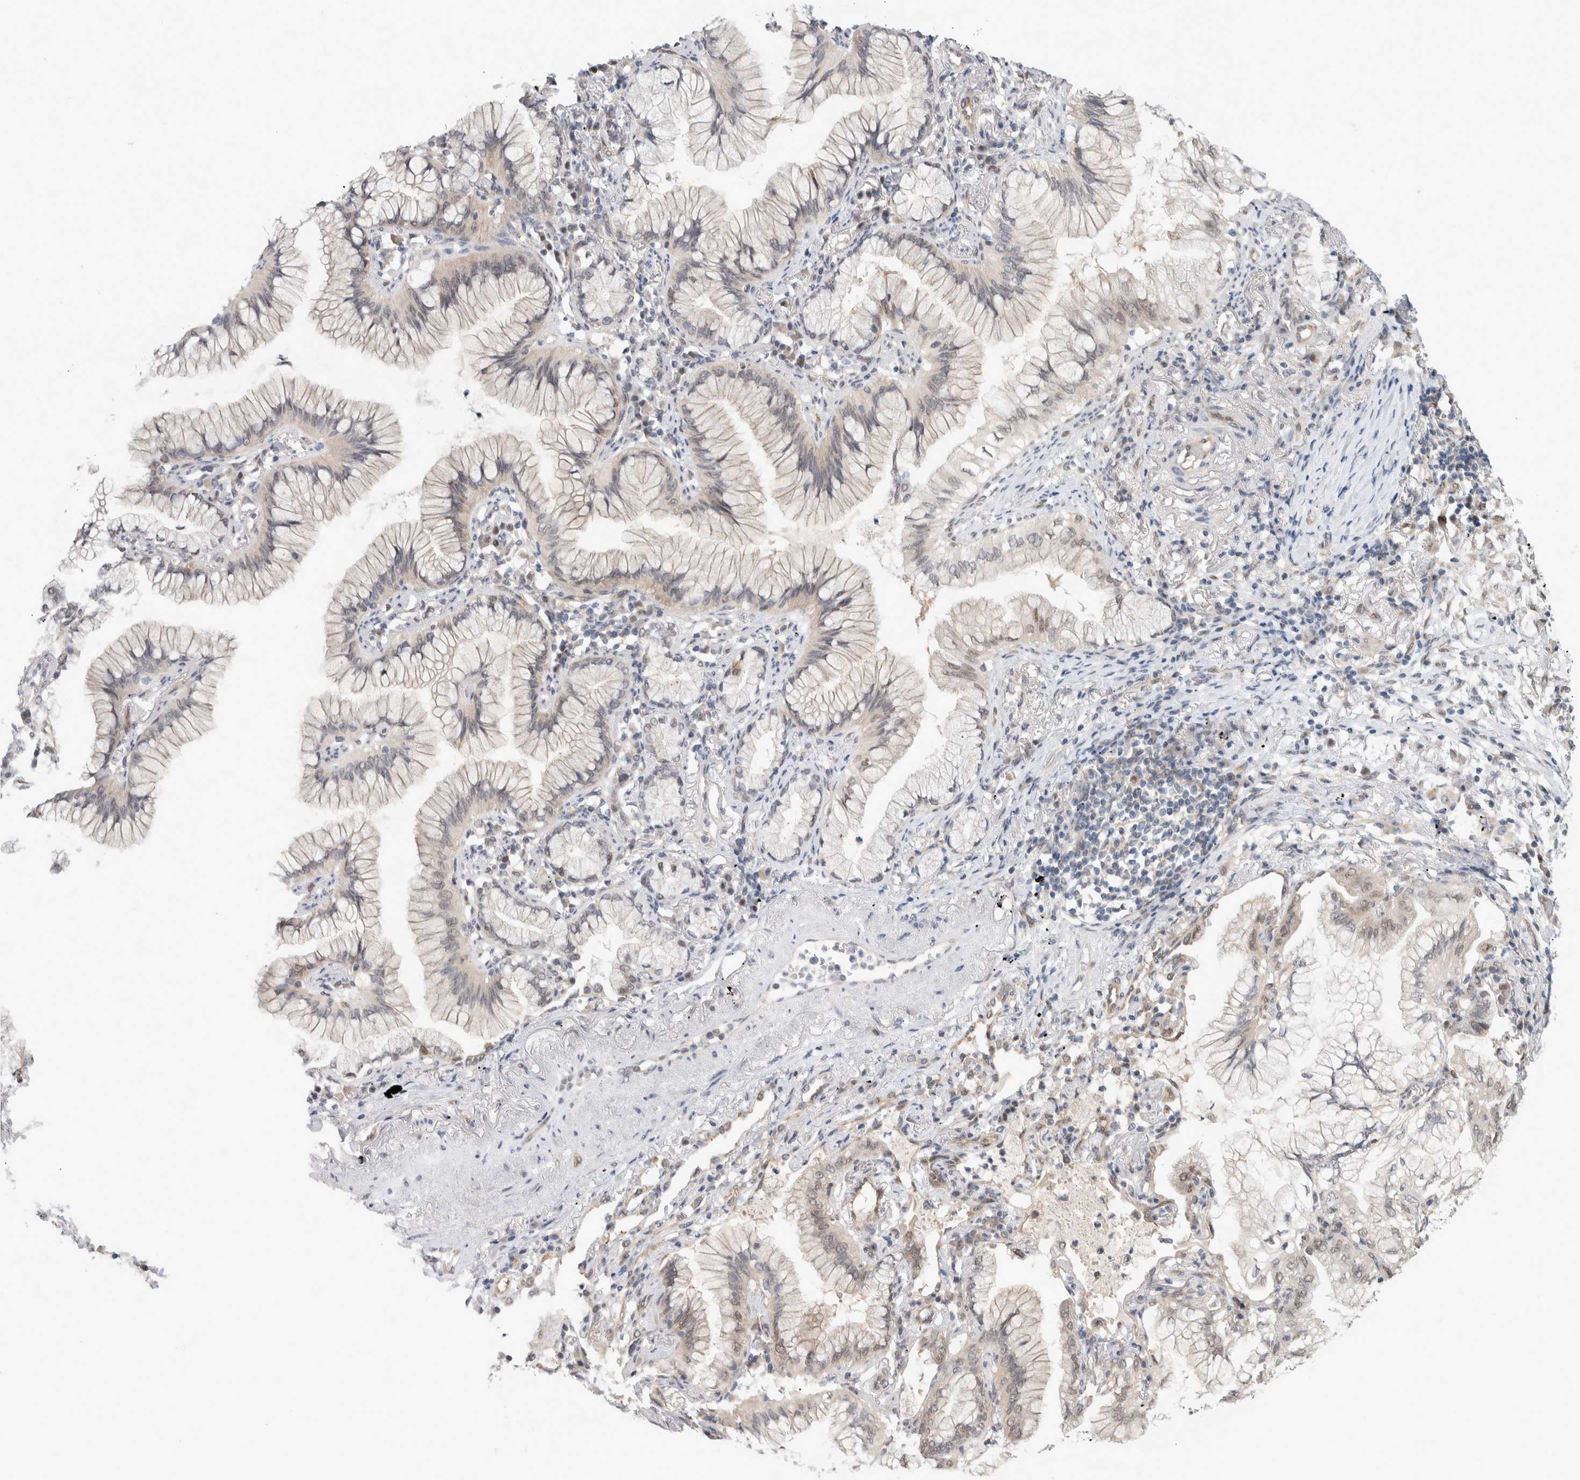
{"staining": {"intensity": "weak", "quantity": "<25%", "location": "nuclear"}, "tissue": "lung cancer", "cell_type": "Tumor cells", "image_type": "cancer", "snomed": [{"axis": "morphology", "description": "Adenocarcinoma, NOS"}, {"axis": "topography", "description": "Lung"}], "caption": "Immunohistochemical staining of human lung adenocarcinoma displays no significant positivity in tumor cells.", "gene": "EIF4G3", "patient": {"sex": "female", "age": 70}}